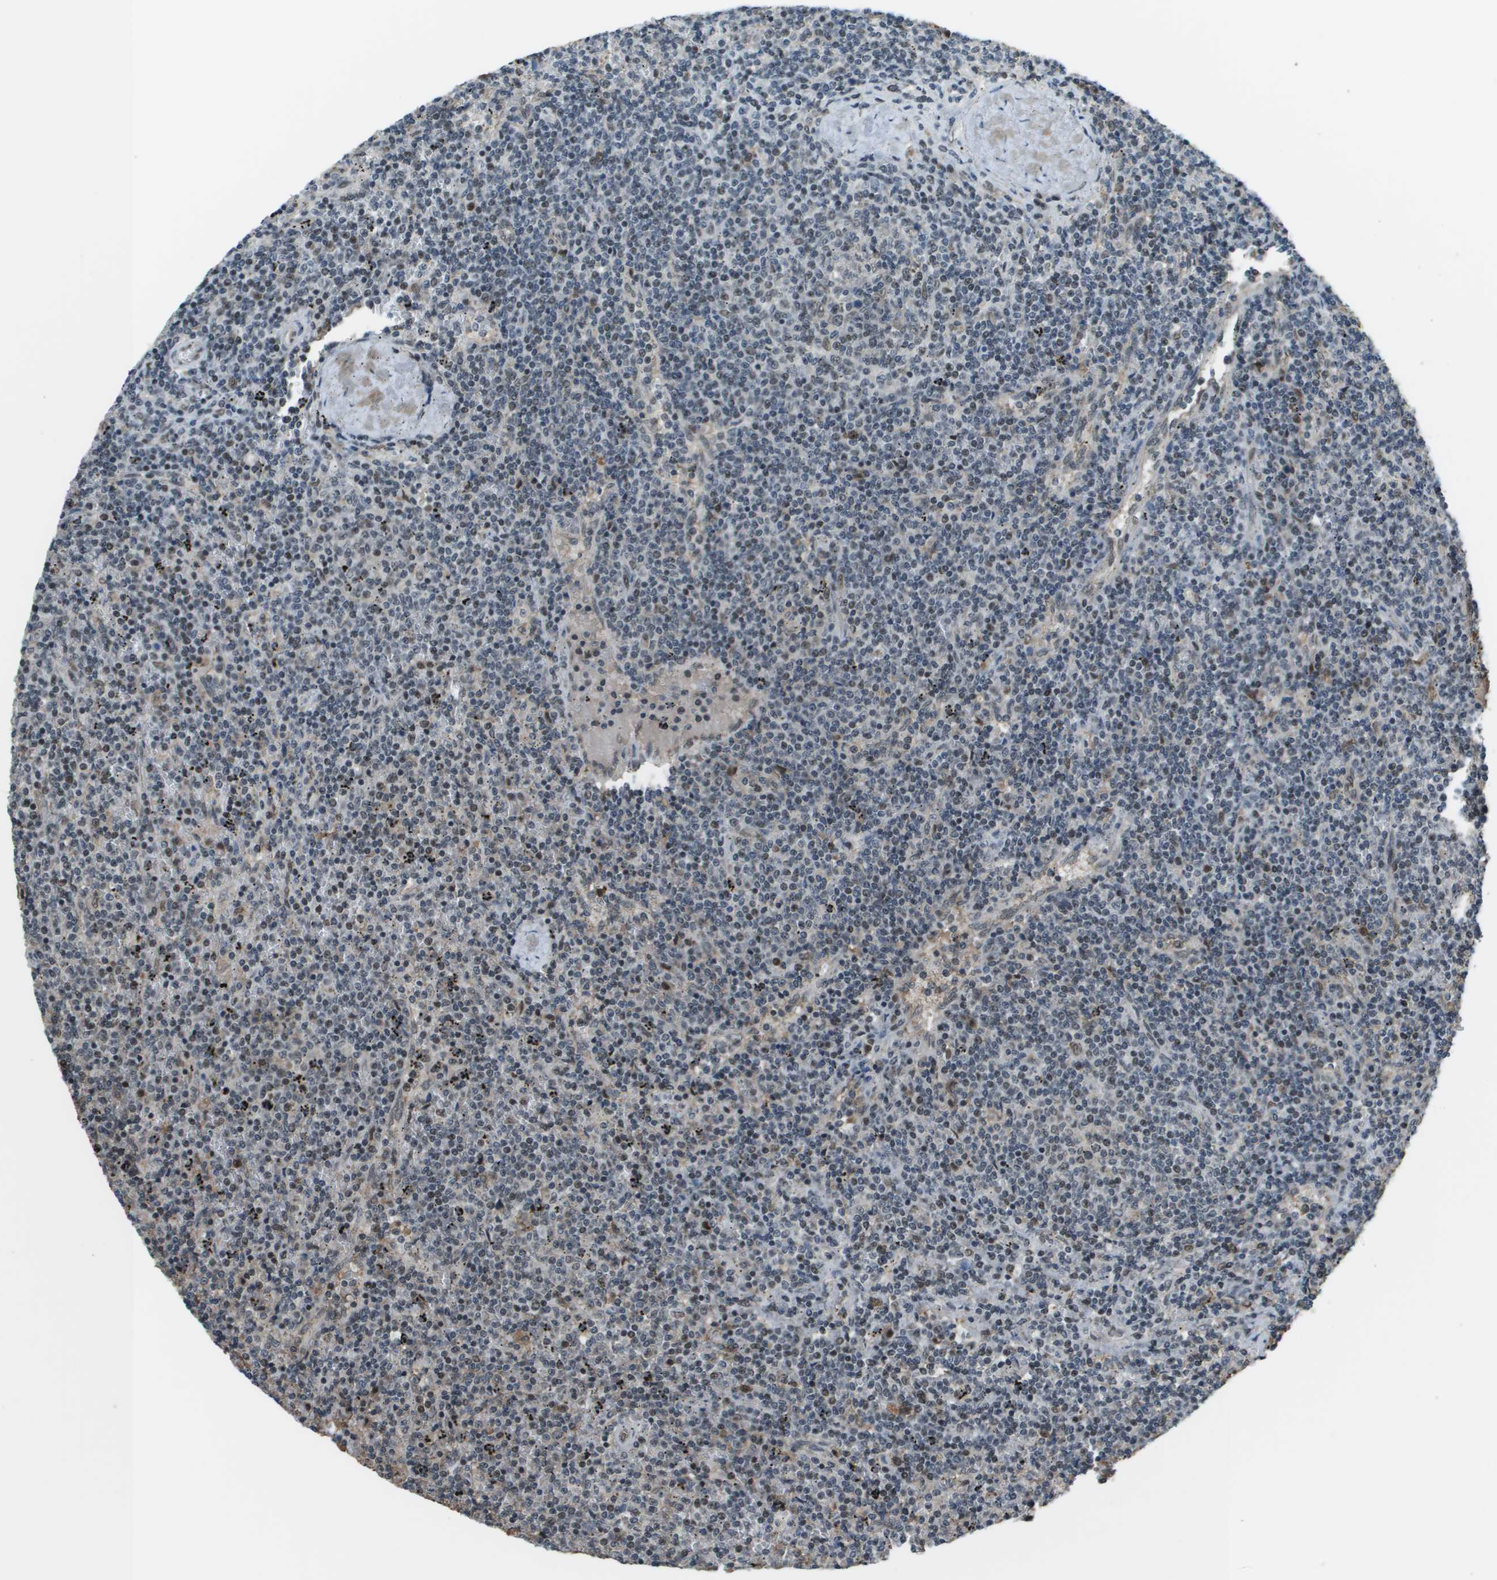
{"staining": {"intensity": "weak", "quantity": "25%-75%", "location": "nuclear"}, "tissue": "lymphoma", "cell_type": "Tumor cells", "image_type": "cancer", "snomed": [{"axis": "morphology", "description": "Malignant lymphoma, non-Hodgkin's type, Low grade"}, {"axis": "topography", "description": "Spleen"}], "caption": "Immunohistochemical staining of human lymphoma reveals weak nuclear protein staining in about 25%-75% of tumor cells.", "gene": "THRAP3", "patient": {"sex": "female", "age": 50}}